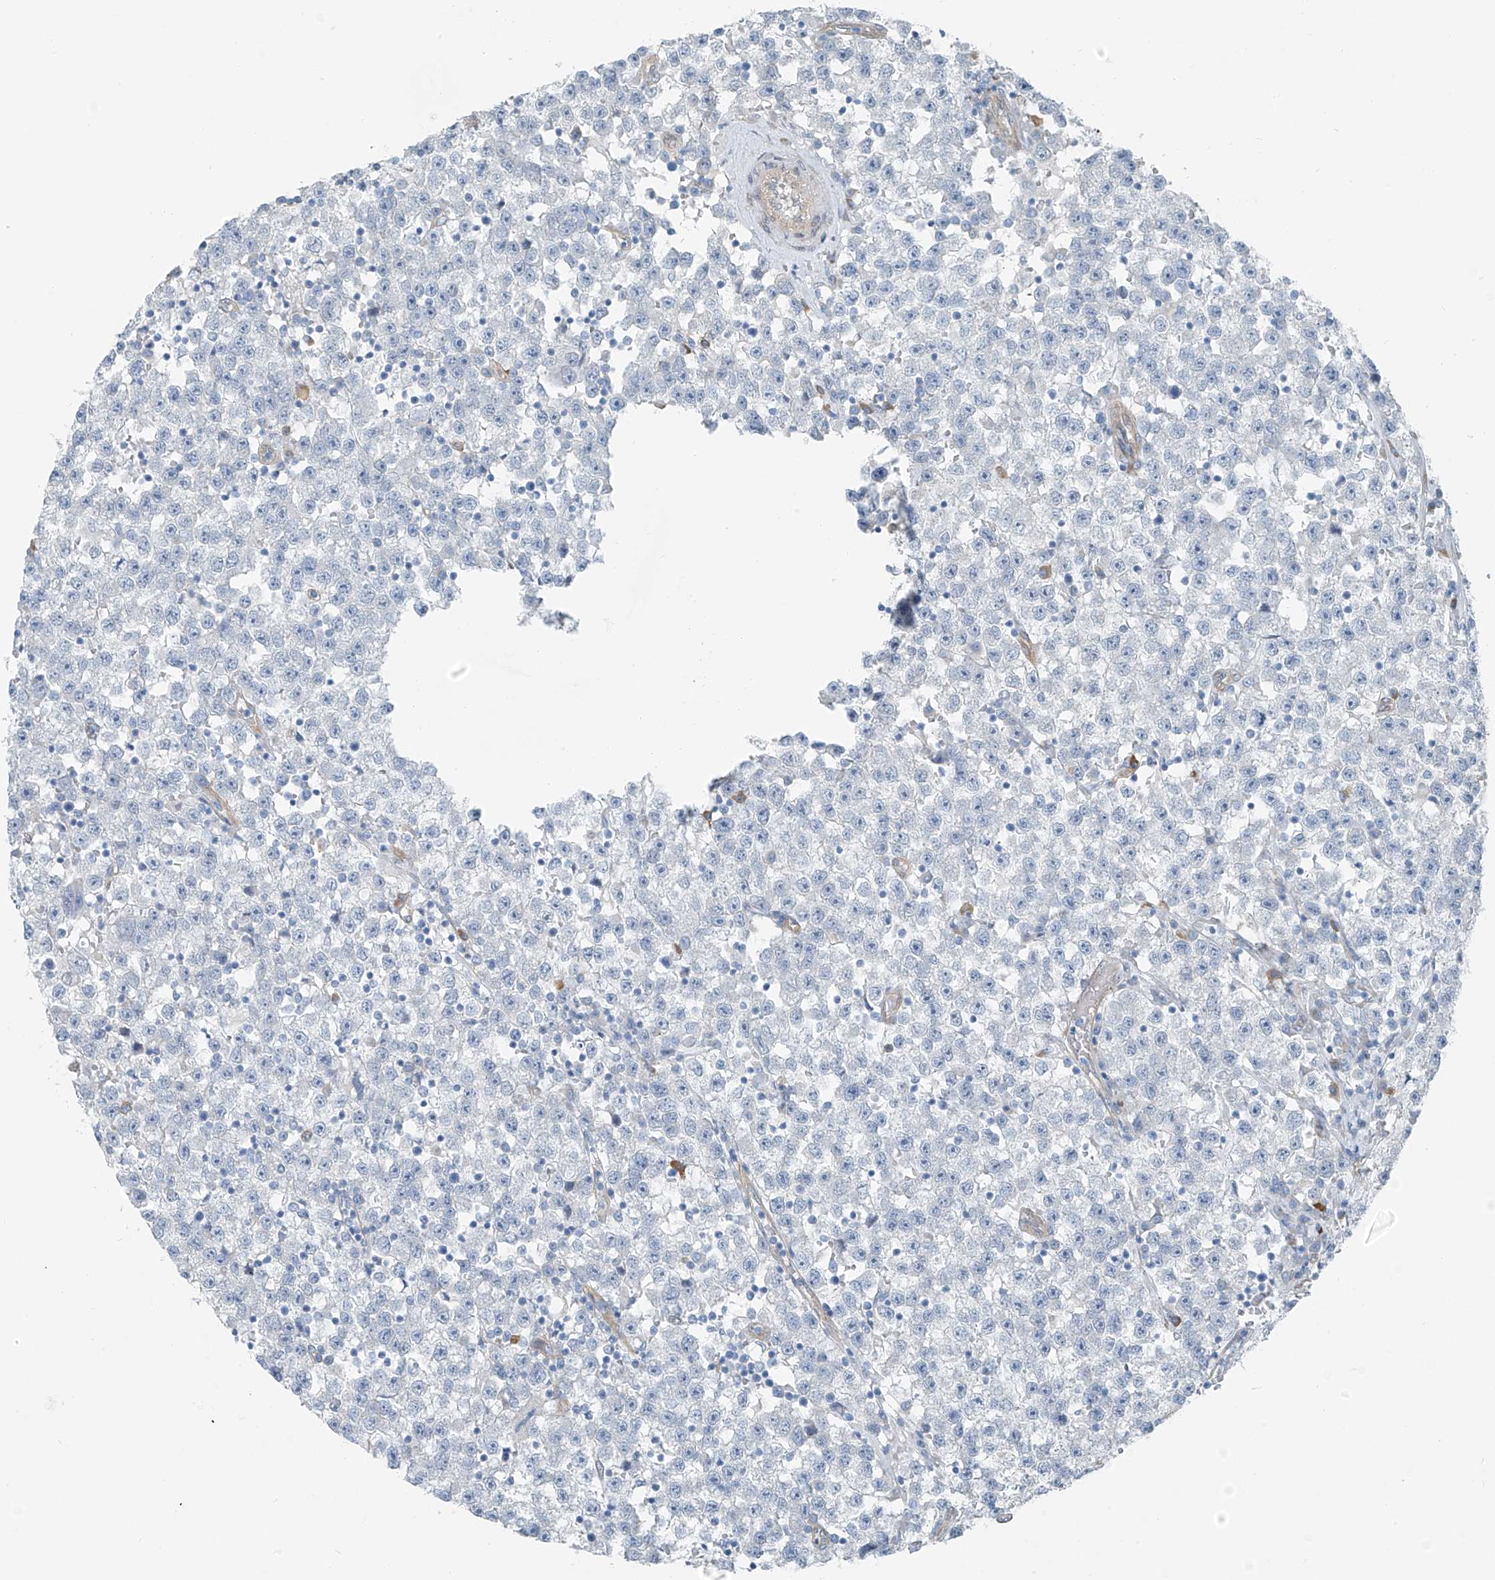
{"staining": {"intensity": "negative", "quantity": "none", "location": "none"}, "tissue": "testis cancer", "cell_type": "Tumor cells", "image_type": "cancer", "snomed": [{"axis": "morphology", "description": "Seminoma, NOS"}, {"axis": "topography", "description": "Testis"}], "caption": "The IHC image has no significant positivity in tumor cells of seminoma (testis) tissue.", "gene": "TNS2", "patient": {"sex": "male", "age": 22}}